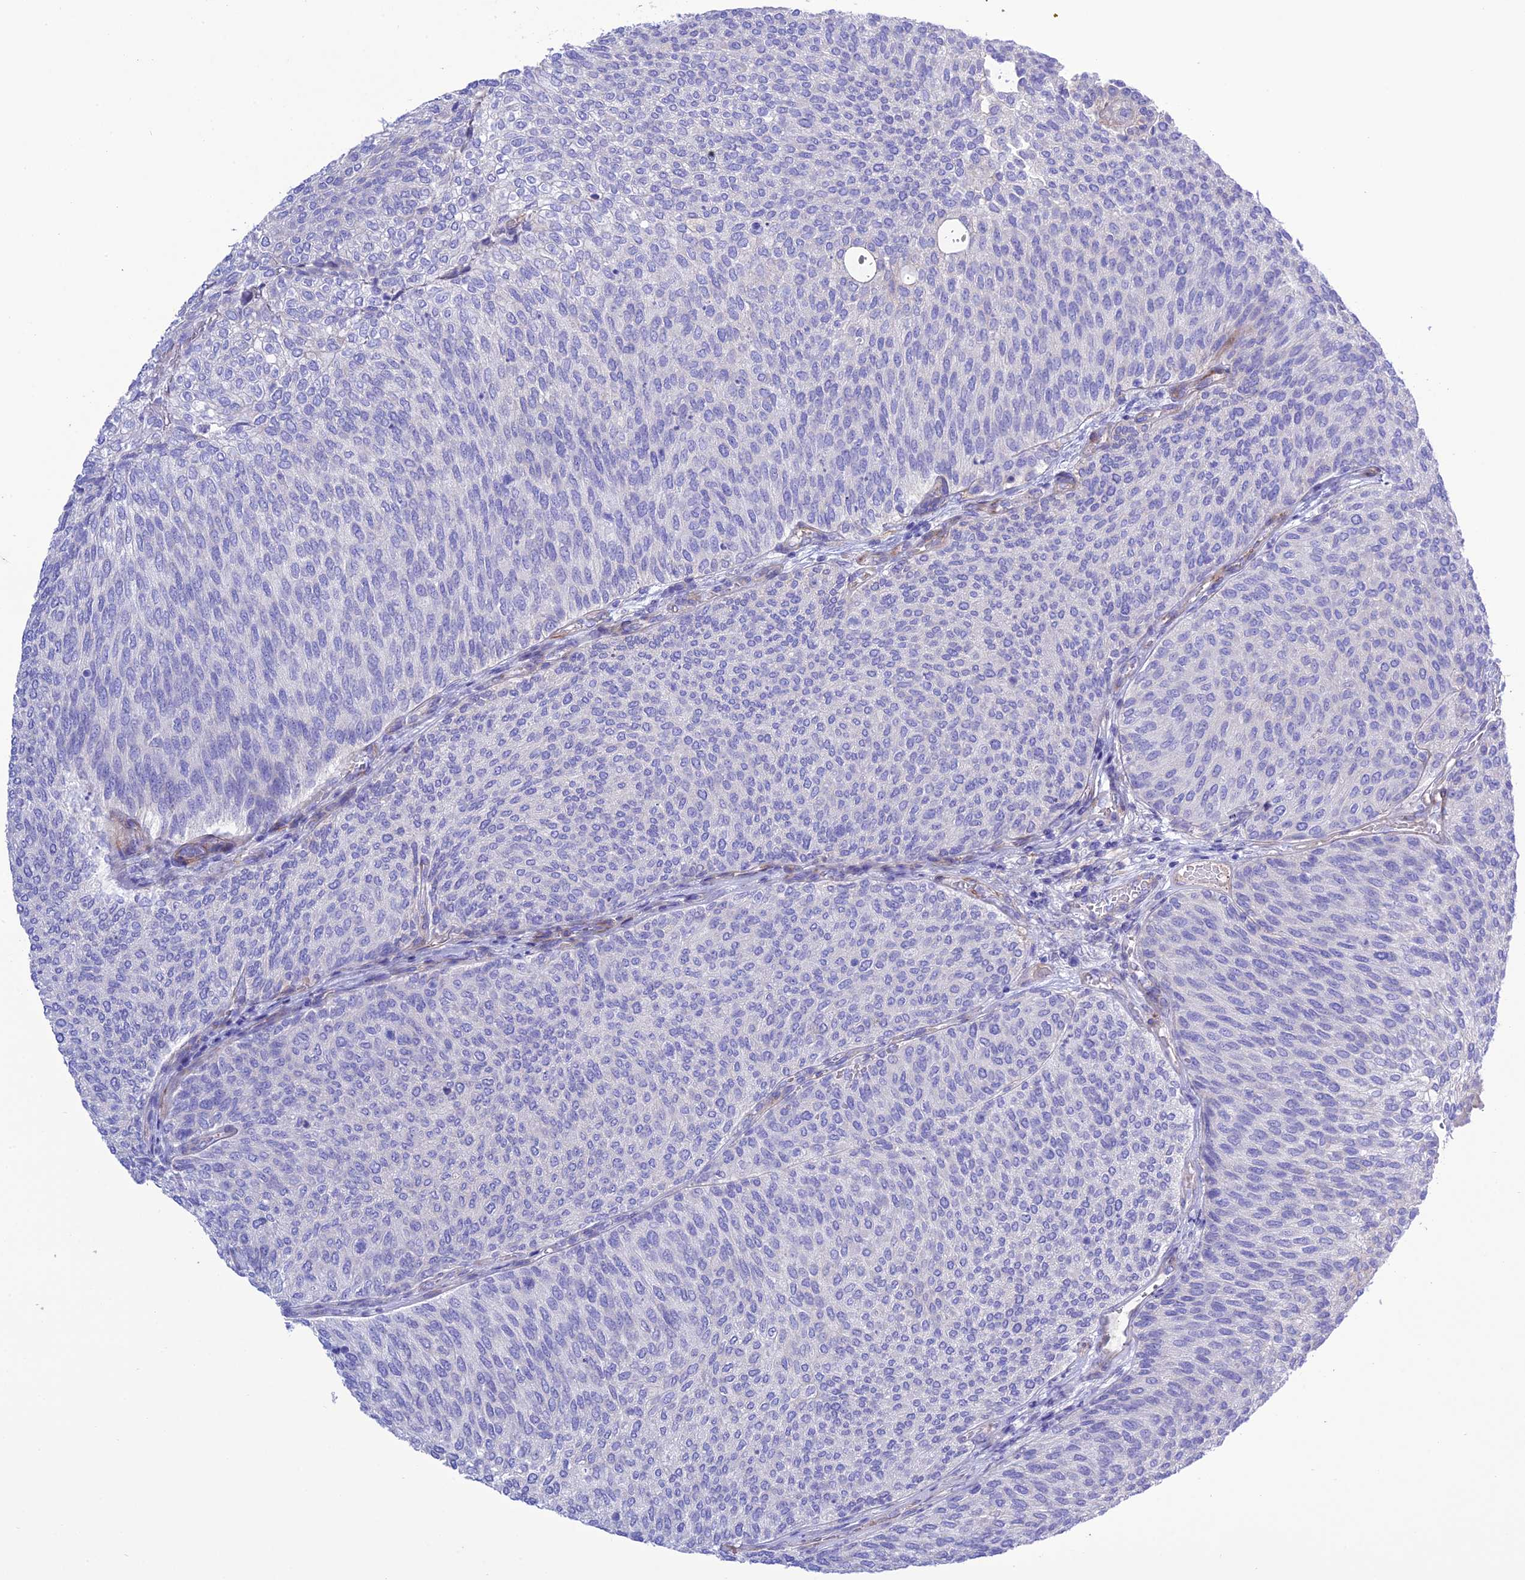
{"staining": {"intensity": "negative", "quantity": "none", "location": "none"}, "tissue": "urothelial cancer", "cell_type": "Tumor cells", "image_type": "cancer", "snomed": [{"axis": "morphology", "description": "Urothelial carcinoma, Low grade"}, {"axis": "topography", "description": "Urinary bladder"}], "caption": "The immunohistochemistry photomicrograph has no significant staining in tumor cells of low-grade urothelial carcinoma tissue. Brightfield microscopy of immunohistochemistry stained with DAB (3,3'-diaminobenzidine) (brown) and hematoxylin (blue), captured at high magnification.", "gene": "FRA10AC1", "patient": {"sex": "female", "age": 79}}